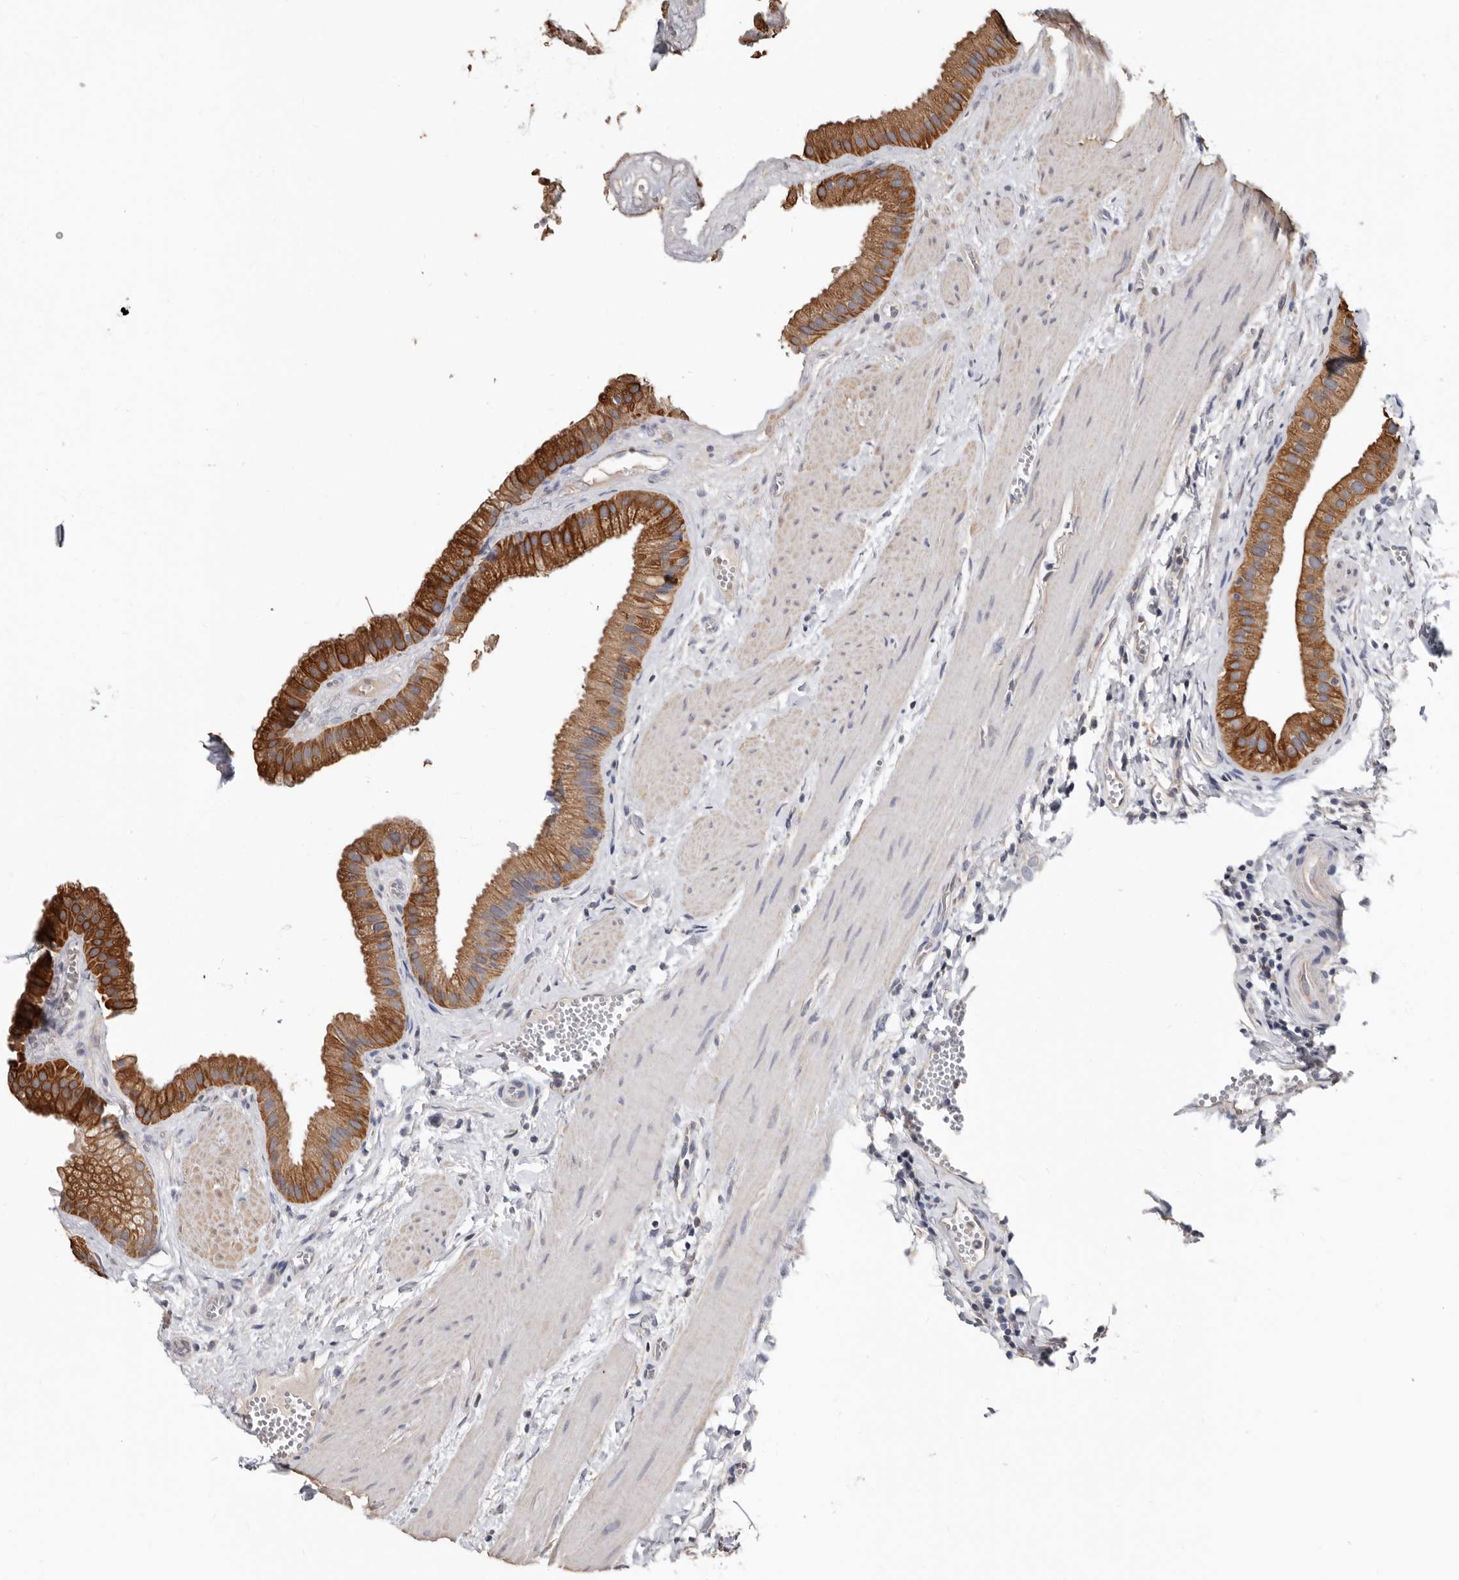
{"staining": {"intensity": "strong", "quantity": ">75%", "location": "cytoplasmic/membranous"}, "tissue": "gallbladder", "cell_type": "Glandular cells", "image_type": "normal", "snomed": [{"axis": "morphology", "description": "Normal tissue, NOS"}, {"axis": "topography", "description": "Gallbladder"}], "caption": "Unremarkable gallbladder was stained to show a protein in brown. There is high levels of strong cytoplasmic/membranous positivity in about >75% of glandular cells. The staining was performed using DAB to visualize the protein expression in brown, while the nuclei were stained in blue with hematoxylin (Magnification: 20x).", "gene": "MRPL18", "patient": {"sex": "male", "age": 55}}